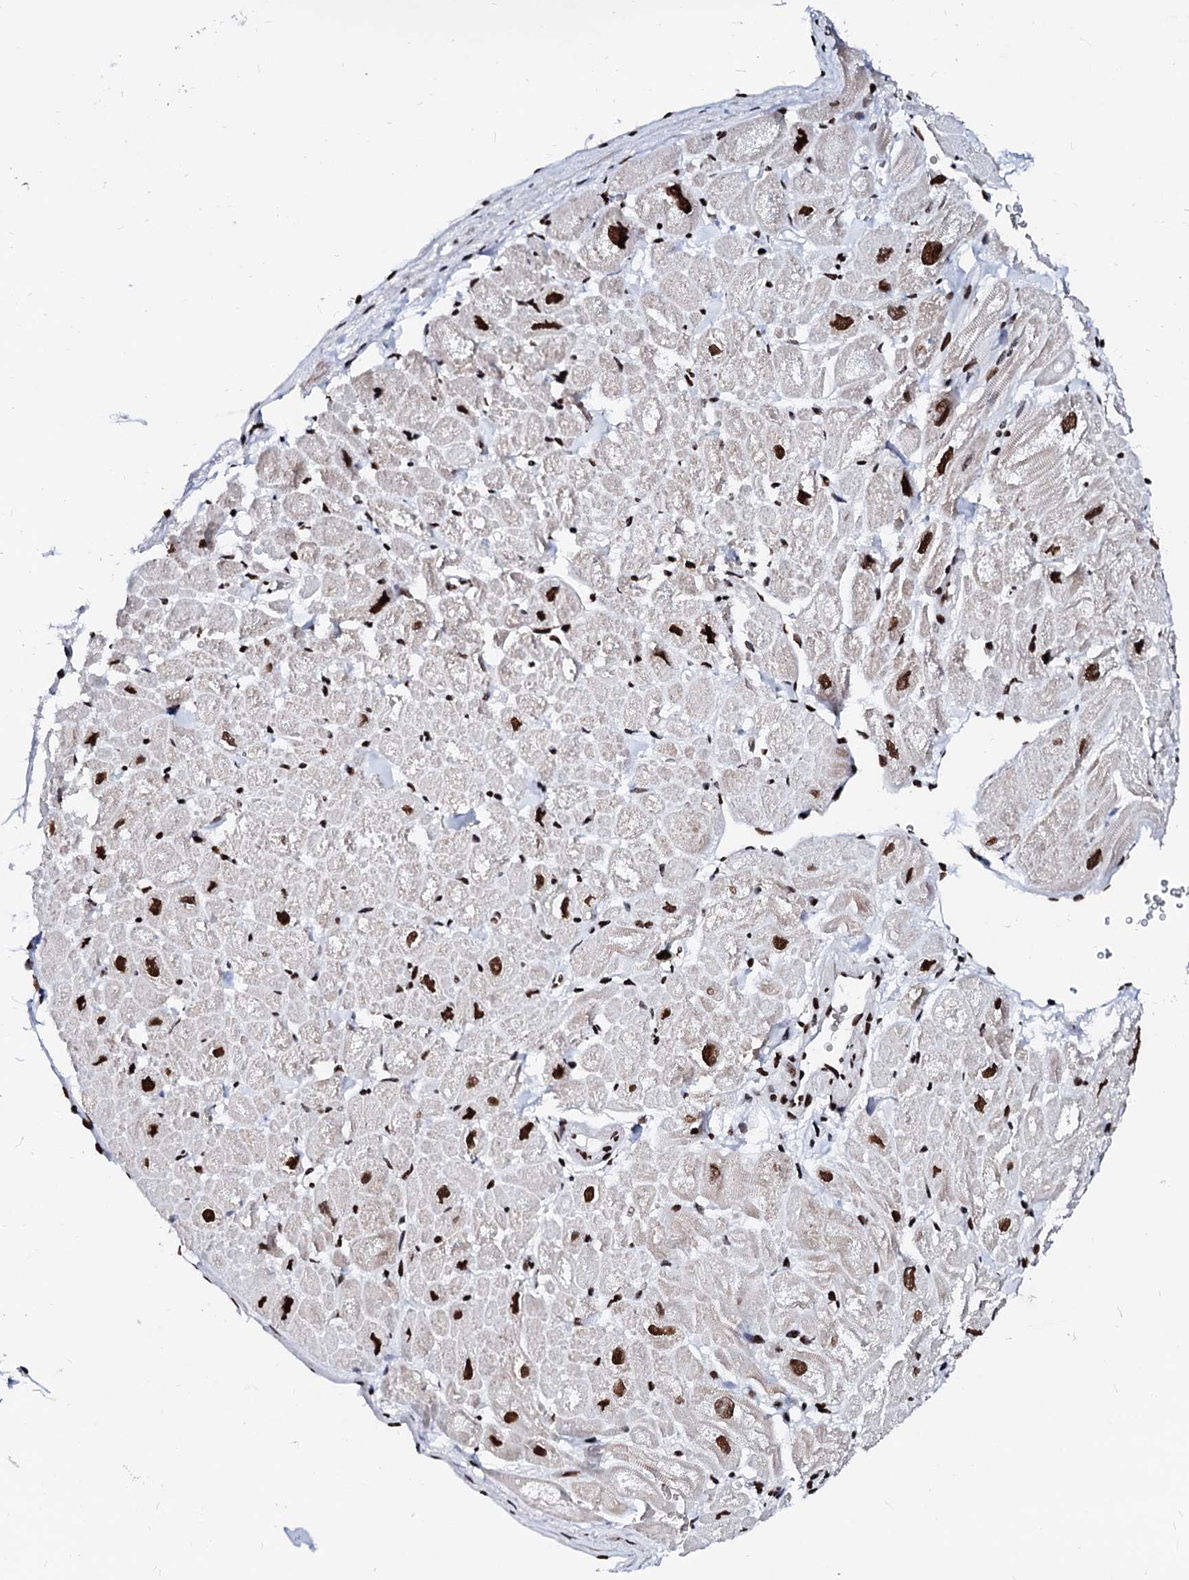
{"staining": {"intensity": "strong", "quantity": "25%-75%", "location": "nuclear"}, "tissue": "heart muscle", "cell_type": "Cardiomyocytes", "image_type": "normal", "snomed": [{"axis": "morphology", "description": "Normal tissue, NOS"}, {"axis": "topography", "description": "Heart"}], "caption": "Immunohistochemistry (IHC) of normal human heart muscle reveals high levels of strong nuclear expression in about 25%-75% of cardiomyocytes. (Brightfield microscopy of DAB IHC at high magnification).", "gene": "RALY", "patient": {"sex": "male", "age": 49}}